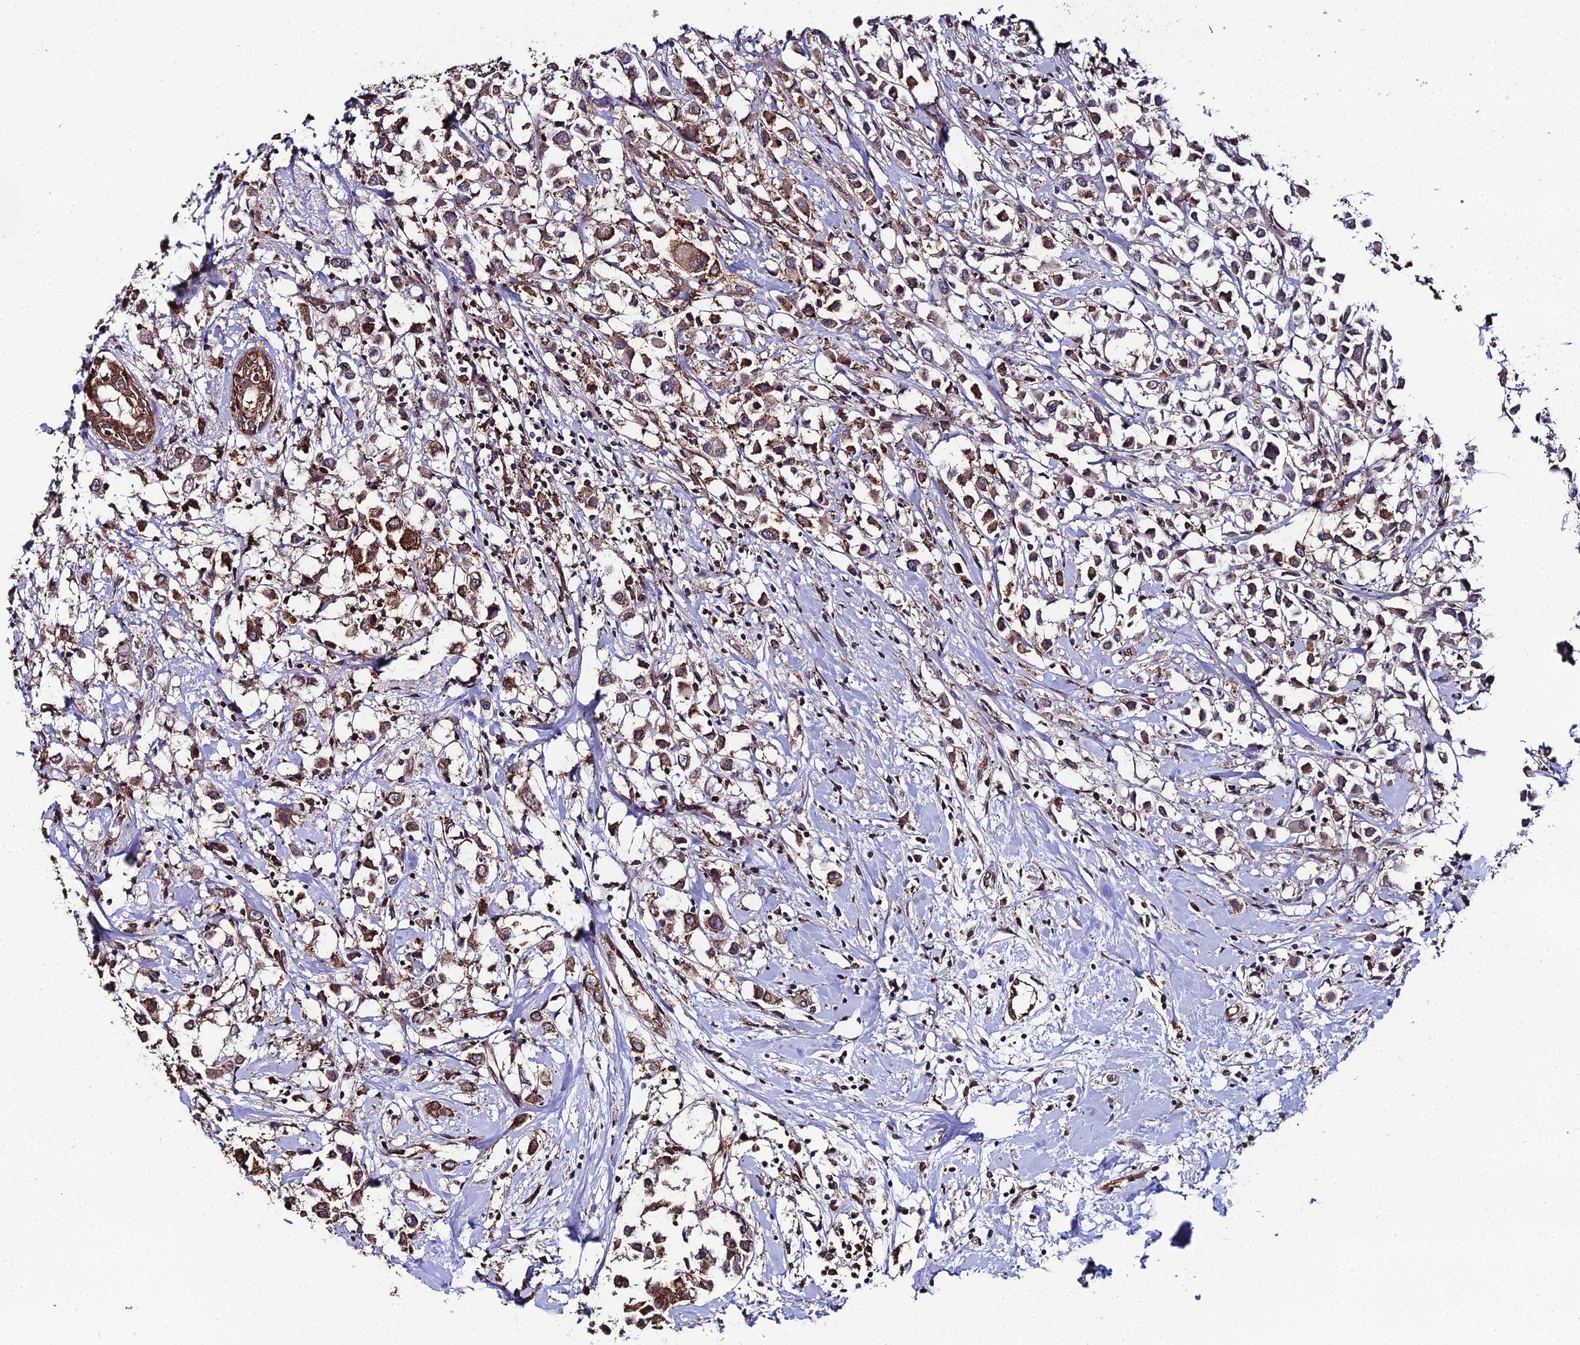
{"staining": {"intensity": "moderate", "quantity": ">75%", "location": "cytoplasmic/membranous"}, "tissue": "breast cancer", "cell_type": "Tumor cells", "image_type": "cancer", "snomed": [{"axis": "morphology", "description": "Duct carcinoma"}, {"axis": "topography", "description": "Breast"}], "caption": "DAB (3,3'-diaminobenzidine) immunohistochemical staining of human infiltrating ductal carcinoma (breast) demonstrates moderate cytoplasmic/membranous protein positivity in approximately >75% of tumor cells.", "gene": "DDX19A", "patient": {"sex": "female", "age": 61}}